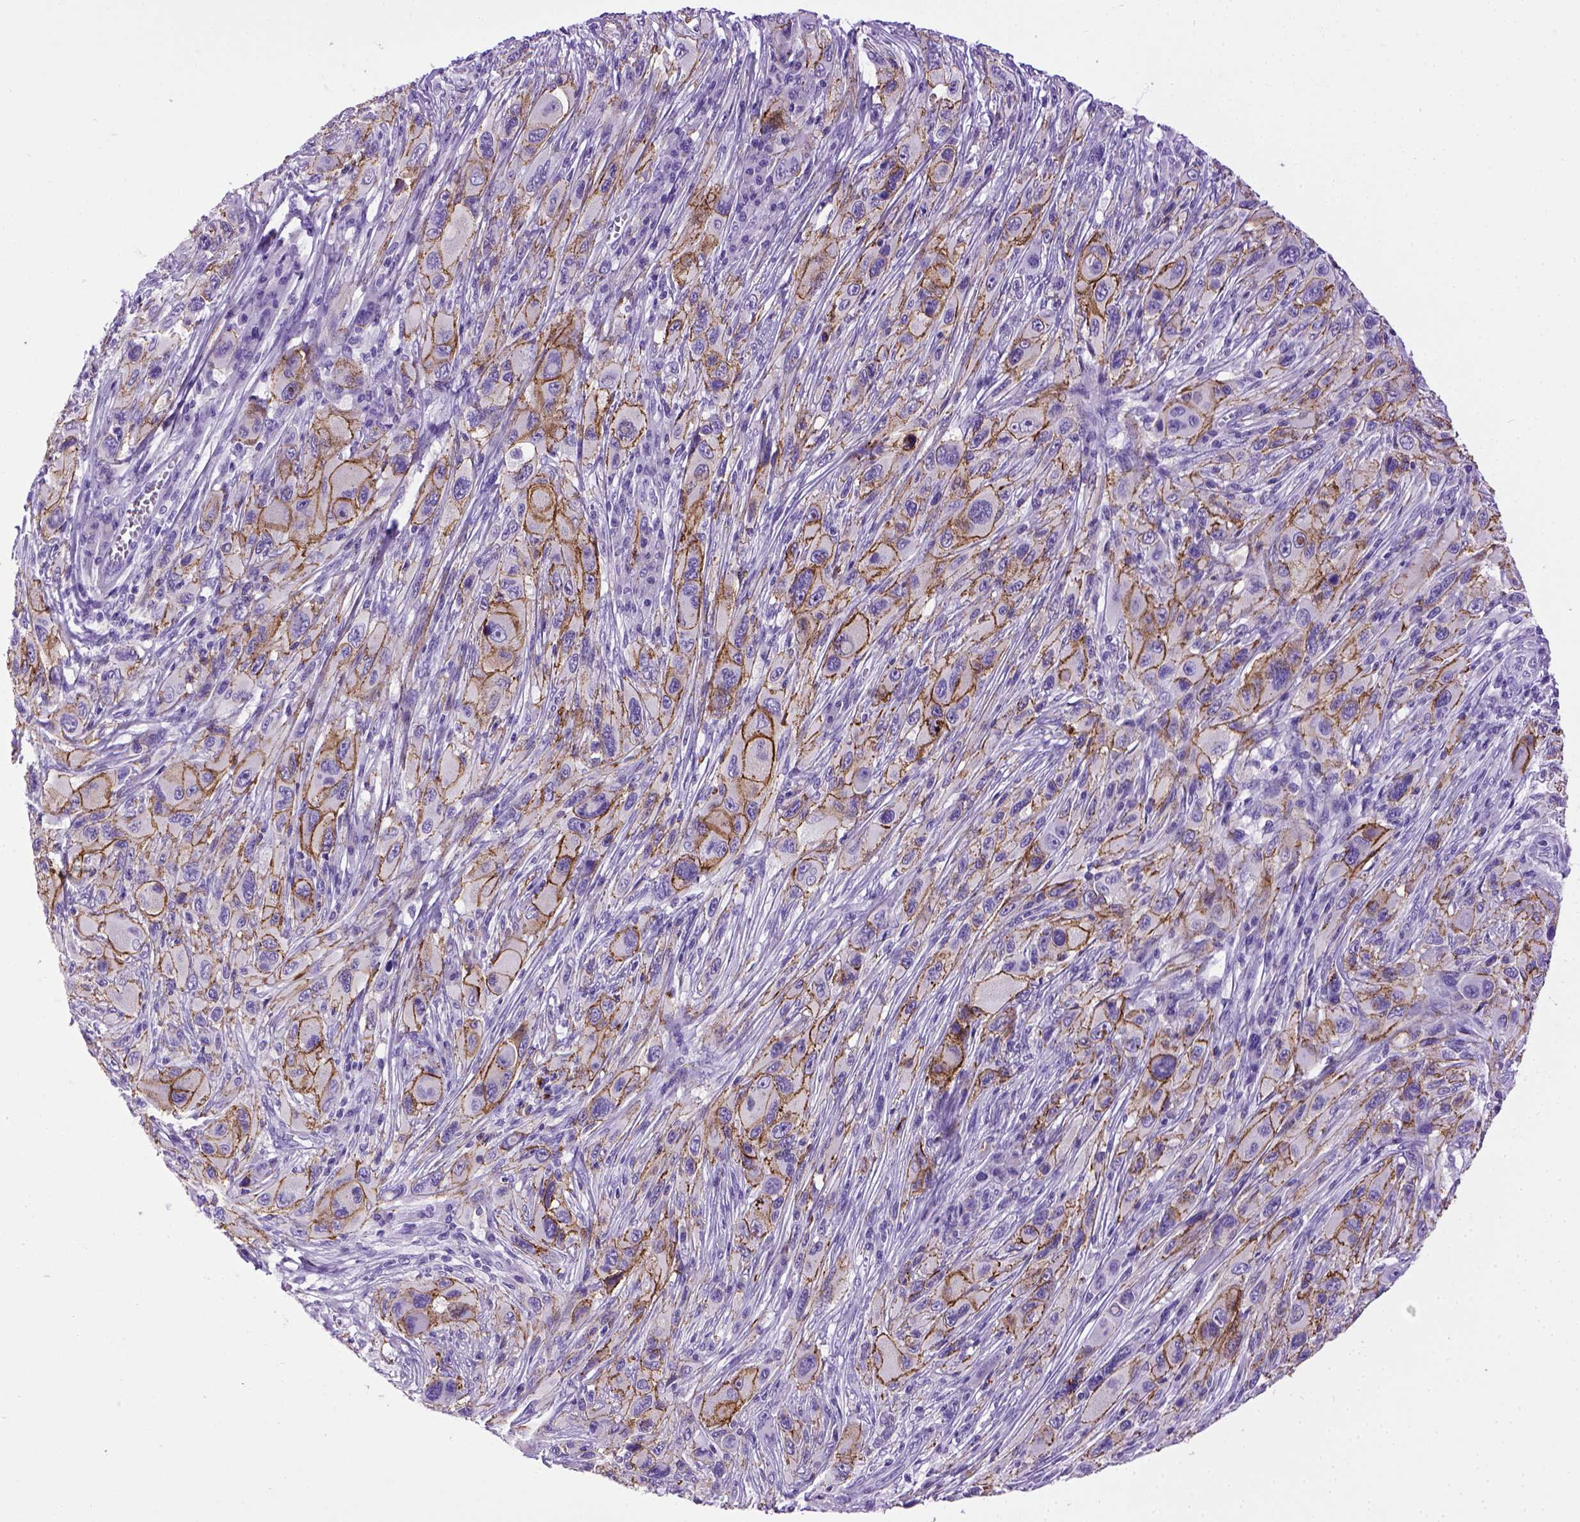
{"staining": {"intensity": "moderate", "quantity": ">75%", "location": "cytoplasmic/membranous"}, "tissue": "melanoma", "cell_type": "Tumor cells", "image_type": "cancer", "snomed": [{"axis": "morphology", "description": "Malignant melanoma, NOS"}, {"axis": "topography", "description": "Skin"}], "caption": "Protein expression analysis of human melanoma reveals moderate cytoplasmic/membranous expression in approximately >75% of tumor cells. (DAB (3,3'-diaminobenzidine) IHC with brightfield microscopy, high magnification).", "gene": "CDH1", "patient": {"sex": "male", "age": 53}}